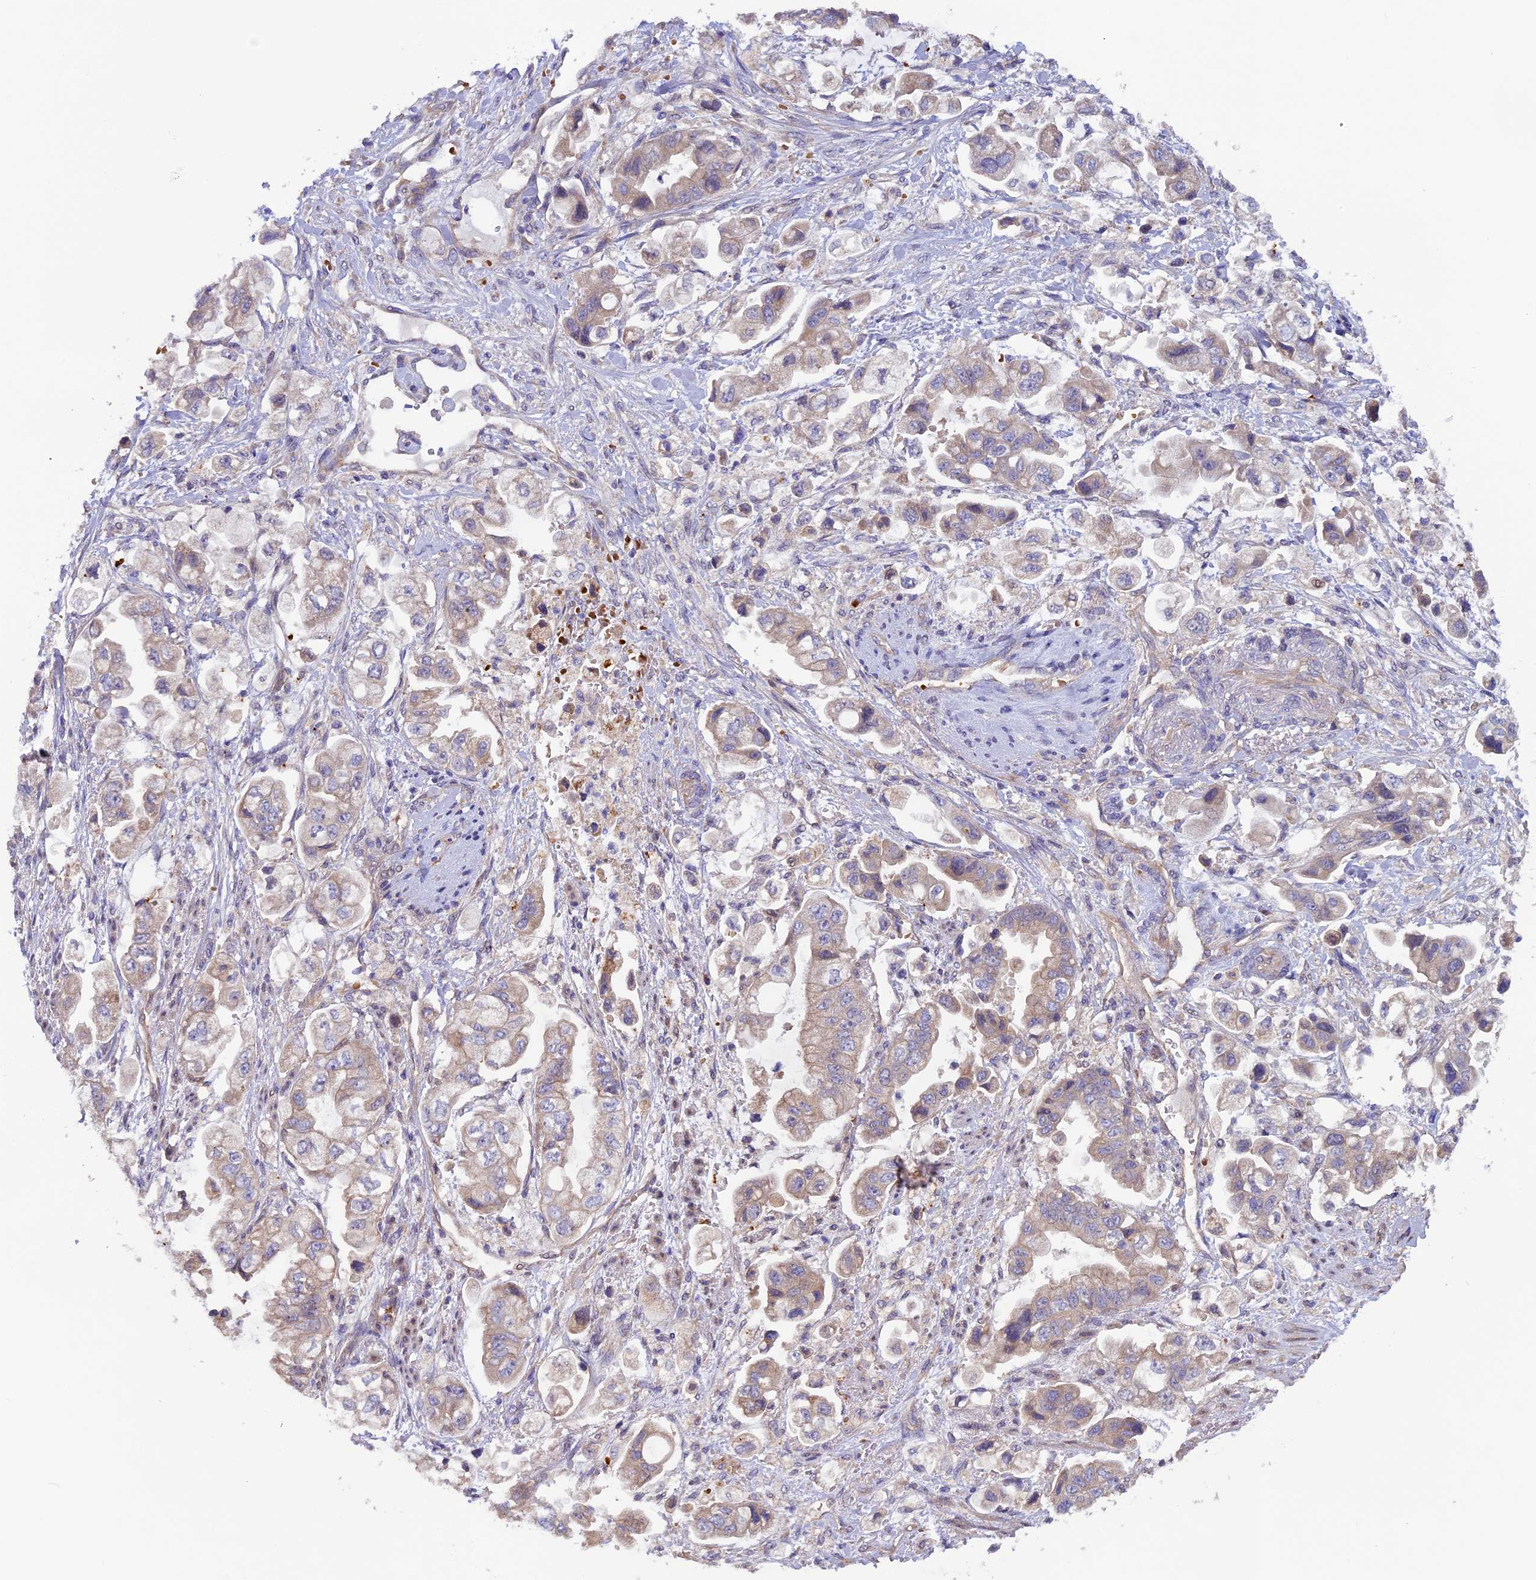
{"staining": {"intensity": "weak", "quantity": "25%-75%", "location": "cytoplasmic/membranous"}, "tissue": "stomach cancer", "cell_type": "Tumor cells", "image_type": "cancer", "snomed": [{"axis": "morphology", "description": "Adenocarcinoma, NOS"}, {"axis": "topography", "description": "Stomach"}], "caption": "Stomach cancer (adenocarcinoma) tissue shows weak cytoplasmic/membranous expression in about 25%-75% of tumor cells", "gene": "DUS3L", "patient": {"sex": "male", "age": 62}}